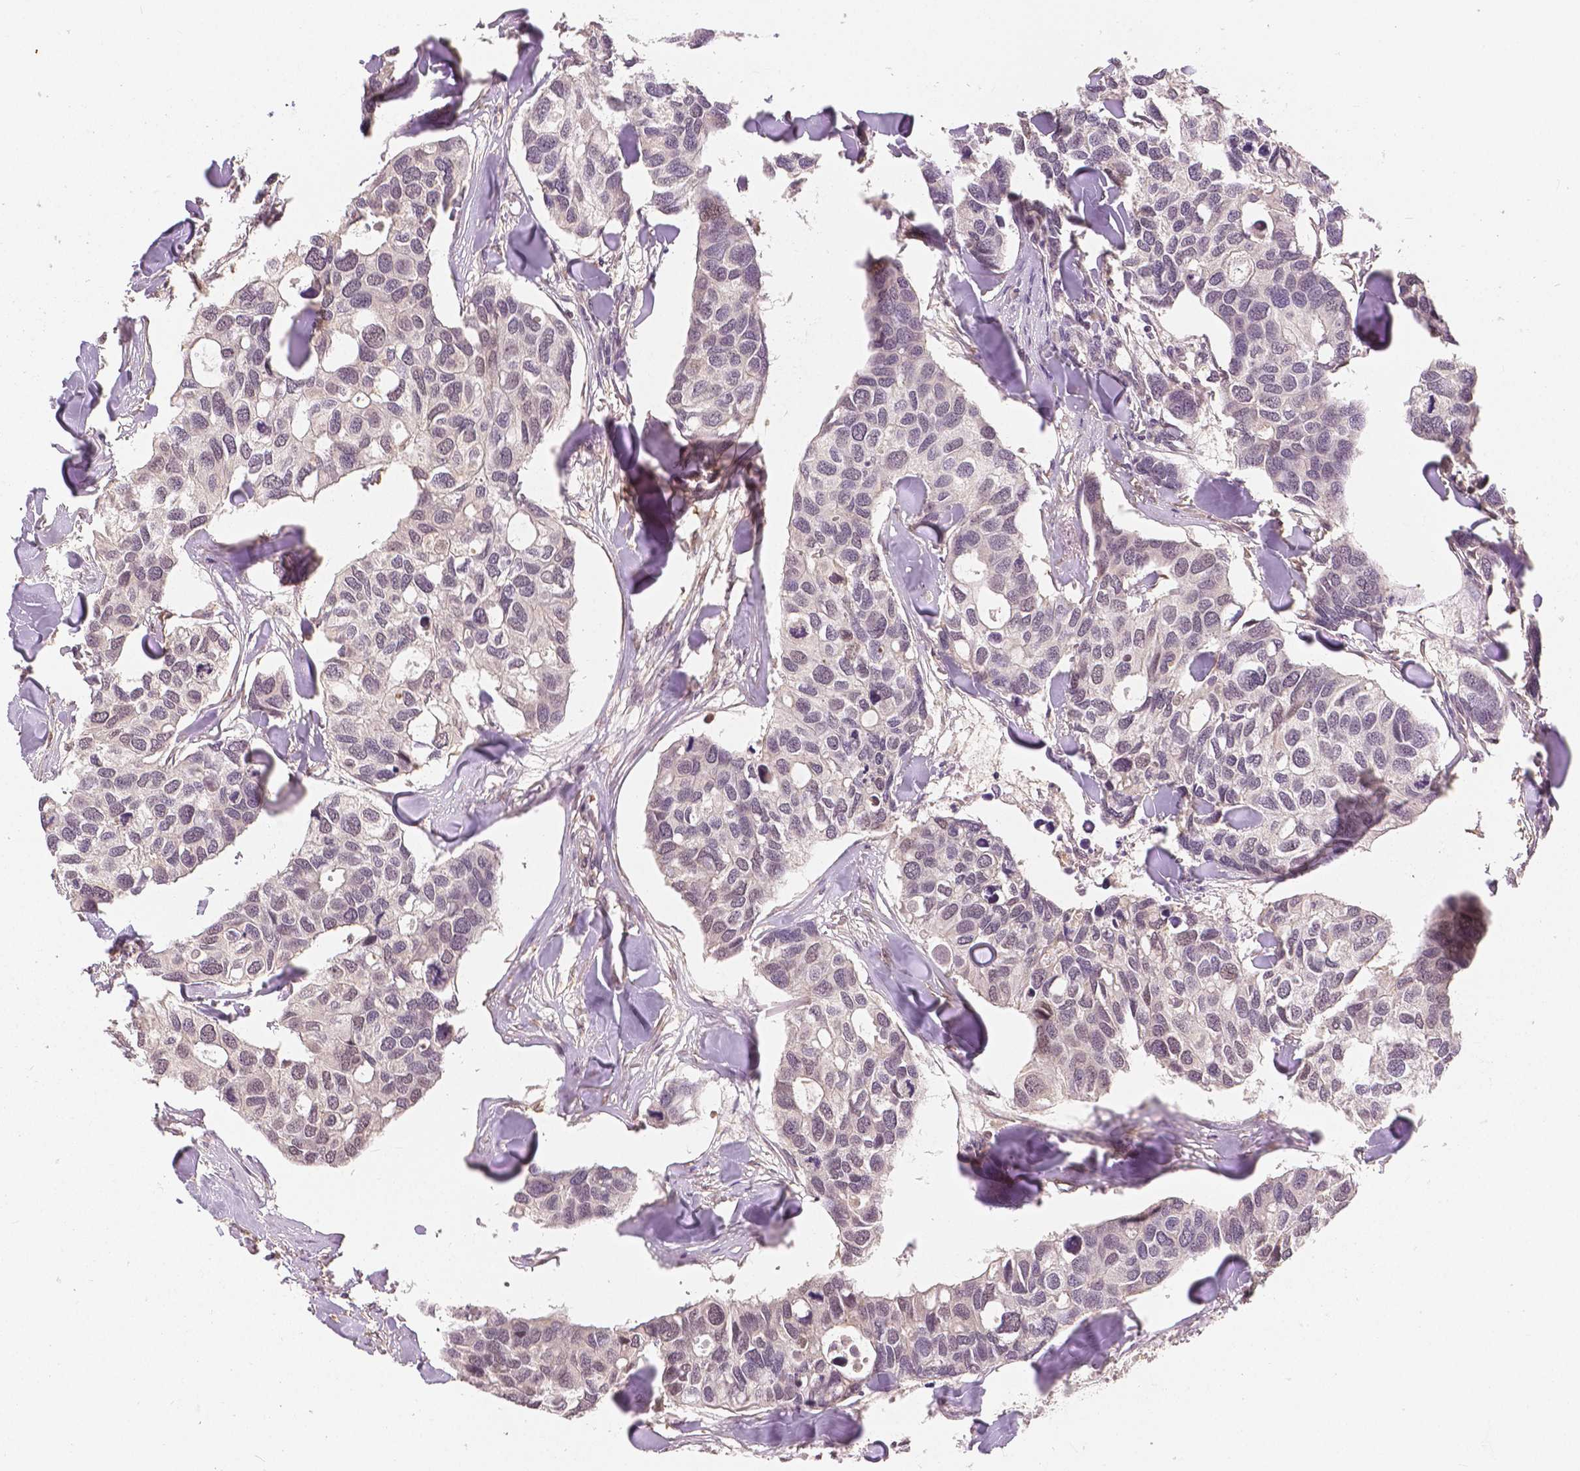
{"staining": {"intensity": "negative", "quantity": "none", "location": "none"}, "tissue": "breast cancer", "cell_type": "Tumor cells", "image_type": "cancer", "snomed": [{"axis": "morphology", "description": "Duct carcinoma"}, {"axis": "topography", "description": "Breast"}], "caption": "IHC of intraductal carcinoma (breast) reveals no expression in tumor cells.", "gene": "MAP1LC3B", "patient": {"sex": "female", "age": 83}}